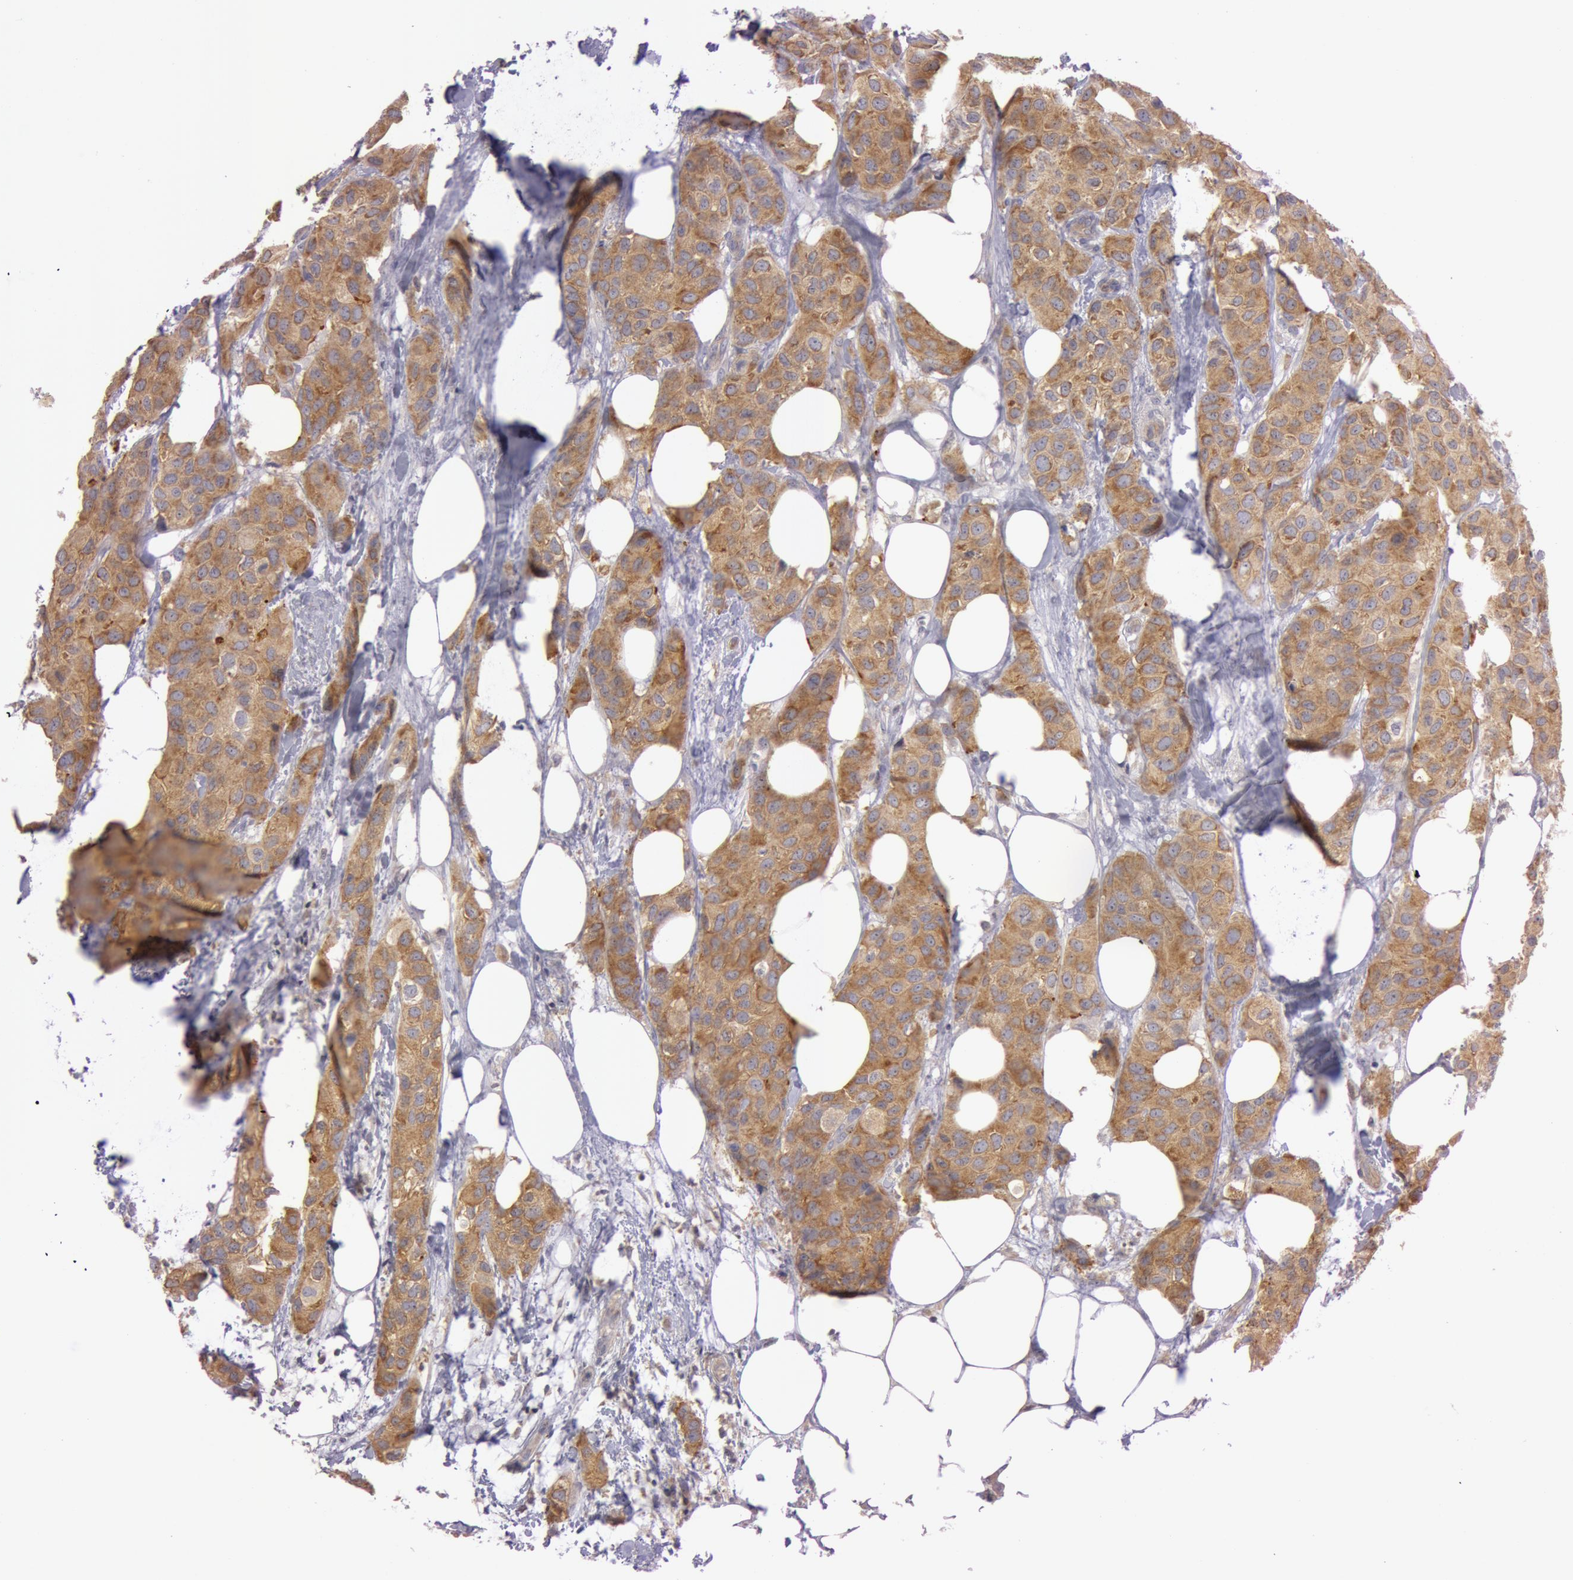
{"staining": {"intensity": "strong", "quantity": ">75%", "location": "cytoplasmic/membranous"}, "tissue": "breast cancer", "cell_type": "Tumor cells", "image_type": "cancer", "snomed": [{"axis": "morphology", "description": "Duct carcinoma"}, {"axis": "topography", "description": "Breast"}], "caption": "A histopathology image of human breast infiltrating ductal carcinoma stained for a protein displays strong cytoplasmic/membranous brown staining in tumor cells.", "gene": "RALGAPA1", "patient": {"sex": "female", "age": 68}}